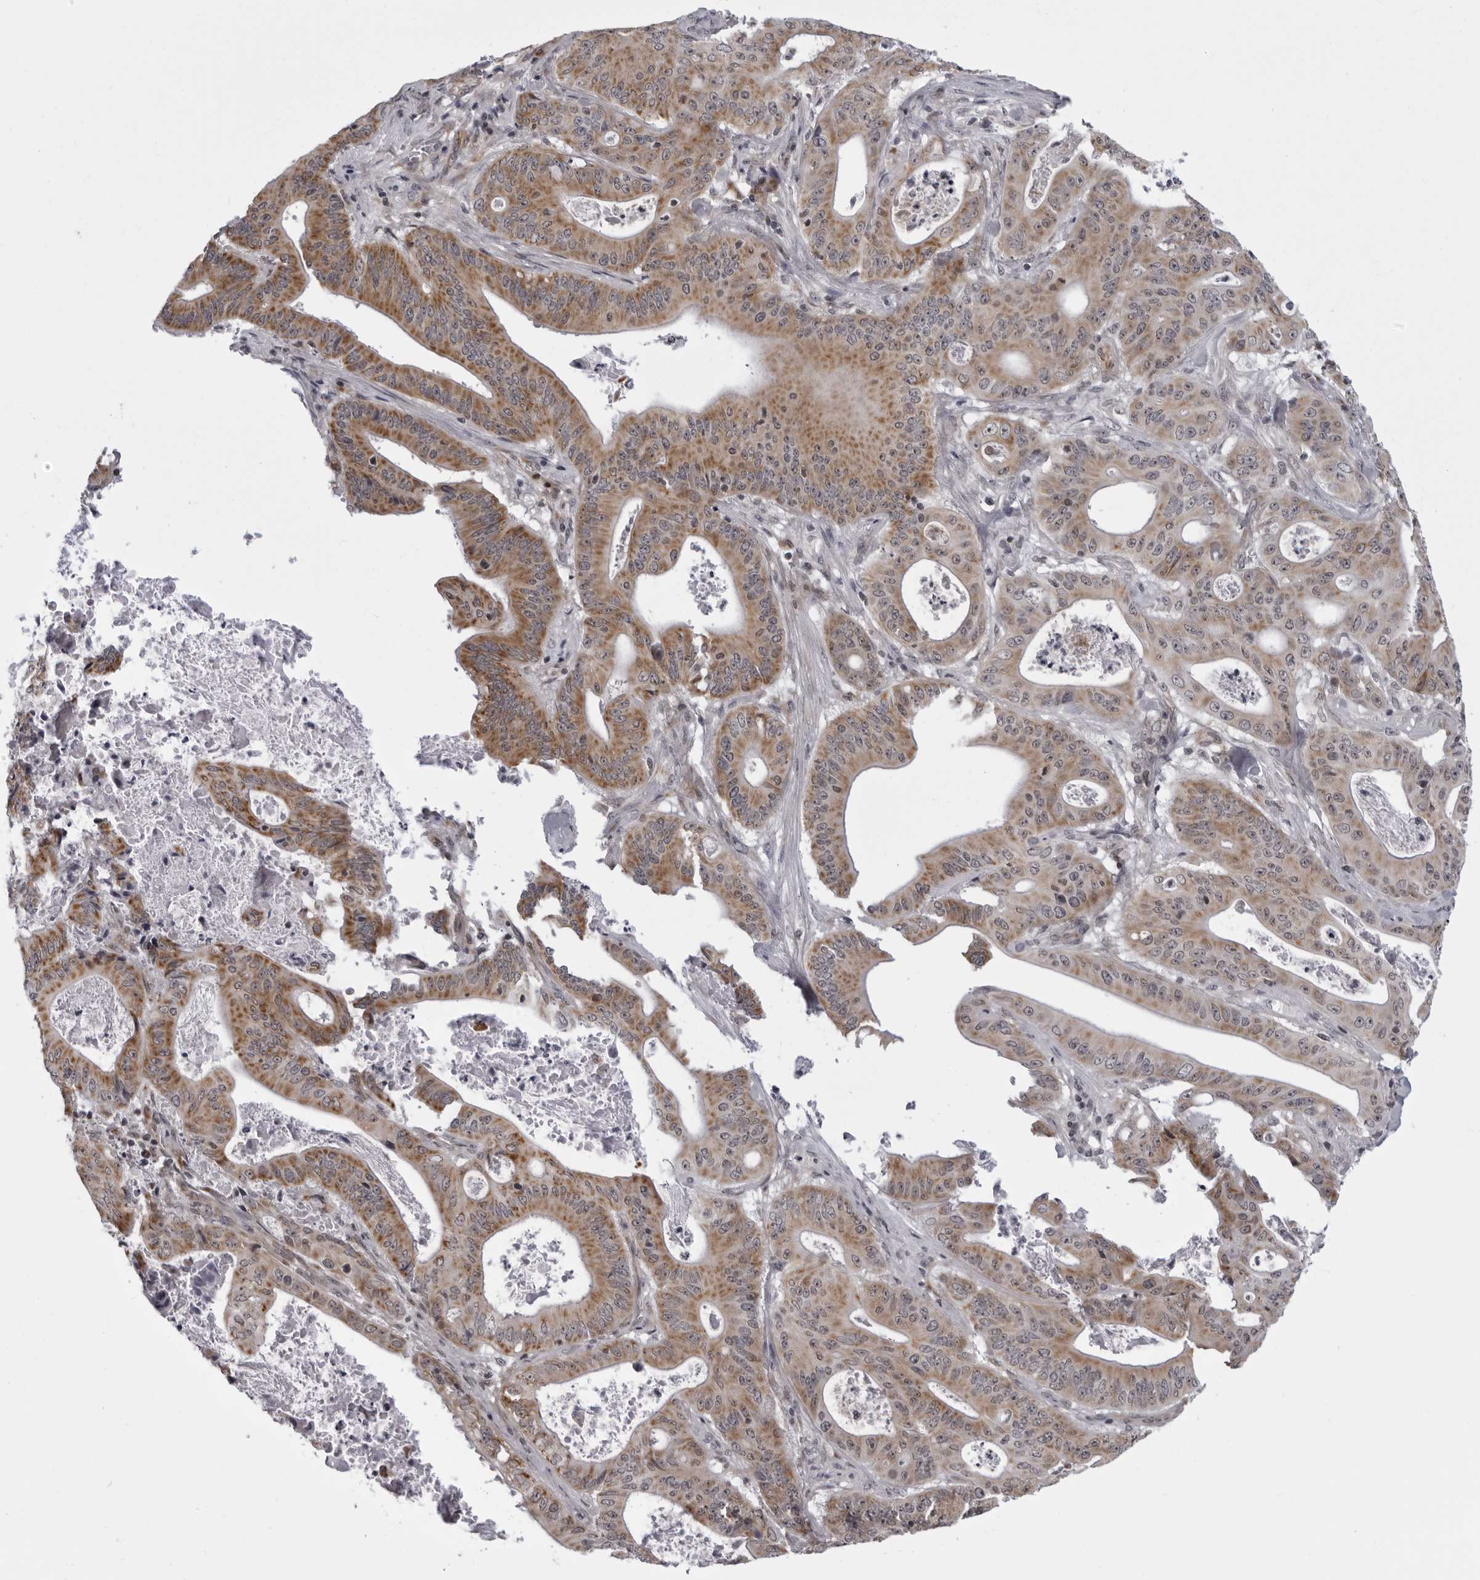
{"staining": {"intensity": "moderate", "quantity": ">75%", "location": "cytoplasmic/membranous"}, "tissue": "pancreatic cancer", "cell_type": "Tumor cells", "image_type": "cancer", "snomed": [{"axis": "morphology", "description": "Normal tissue, NOS"}, {"axis": "topography", "description": "Lymph node"}], "caption": "A micrograph of pancreatic cancer stained for a protein demonstrates moderate cytoplasmic/membranous brown staining in tumor cells. (IHC, brightfield microscopy, high magnification).", "gene": "RTCA", "patient": {"sex": "male", "age": 62}}